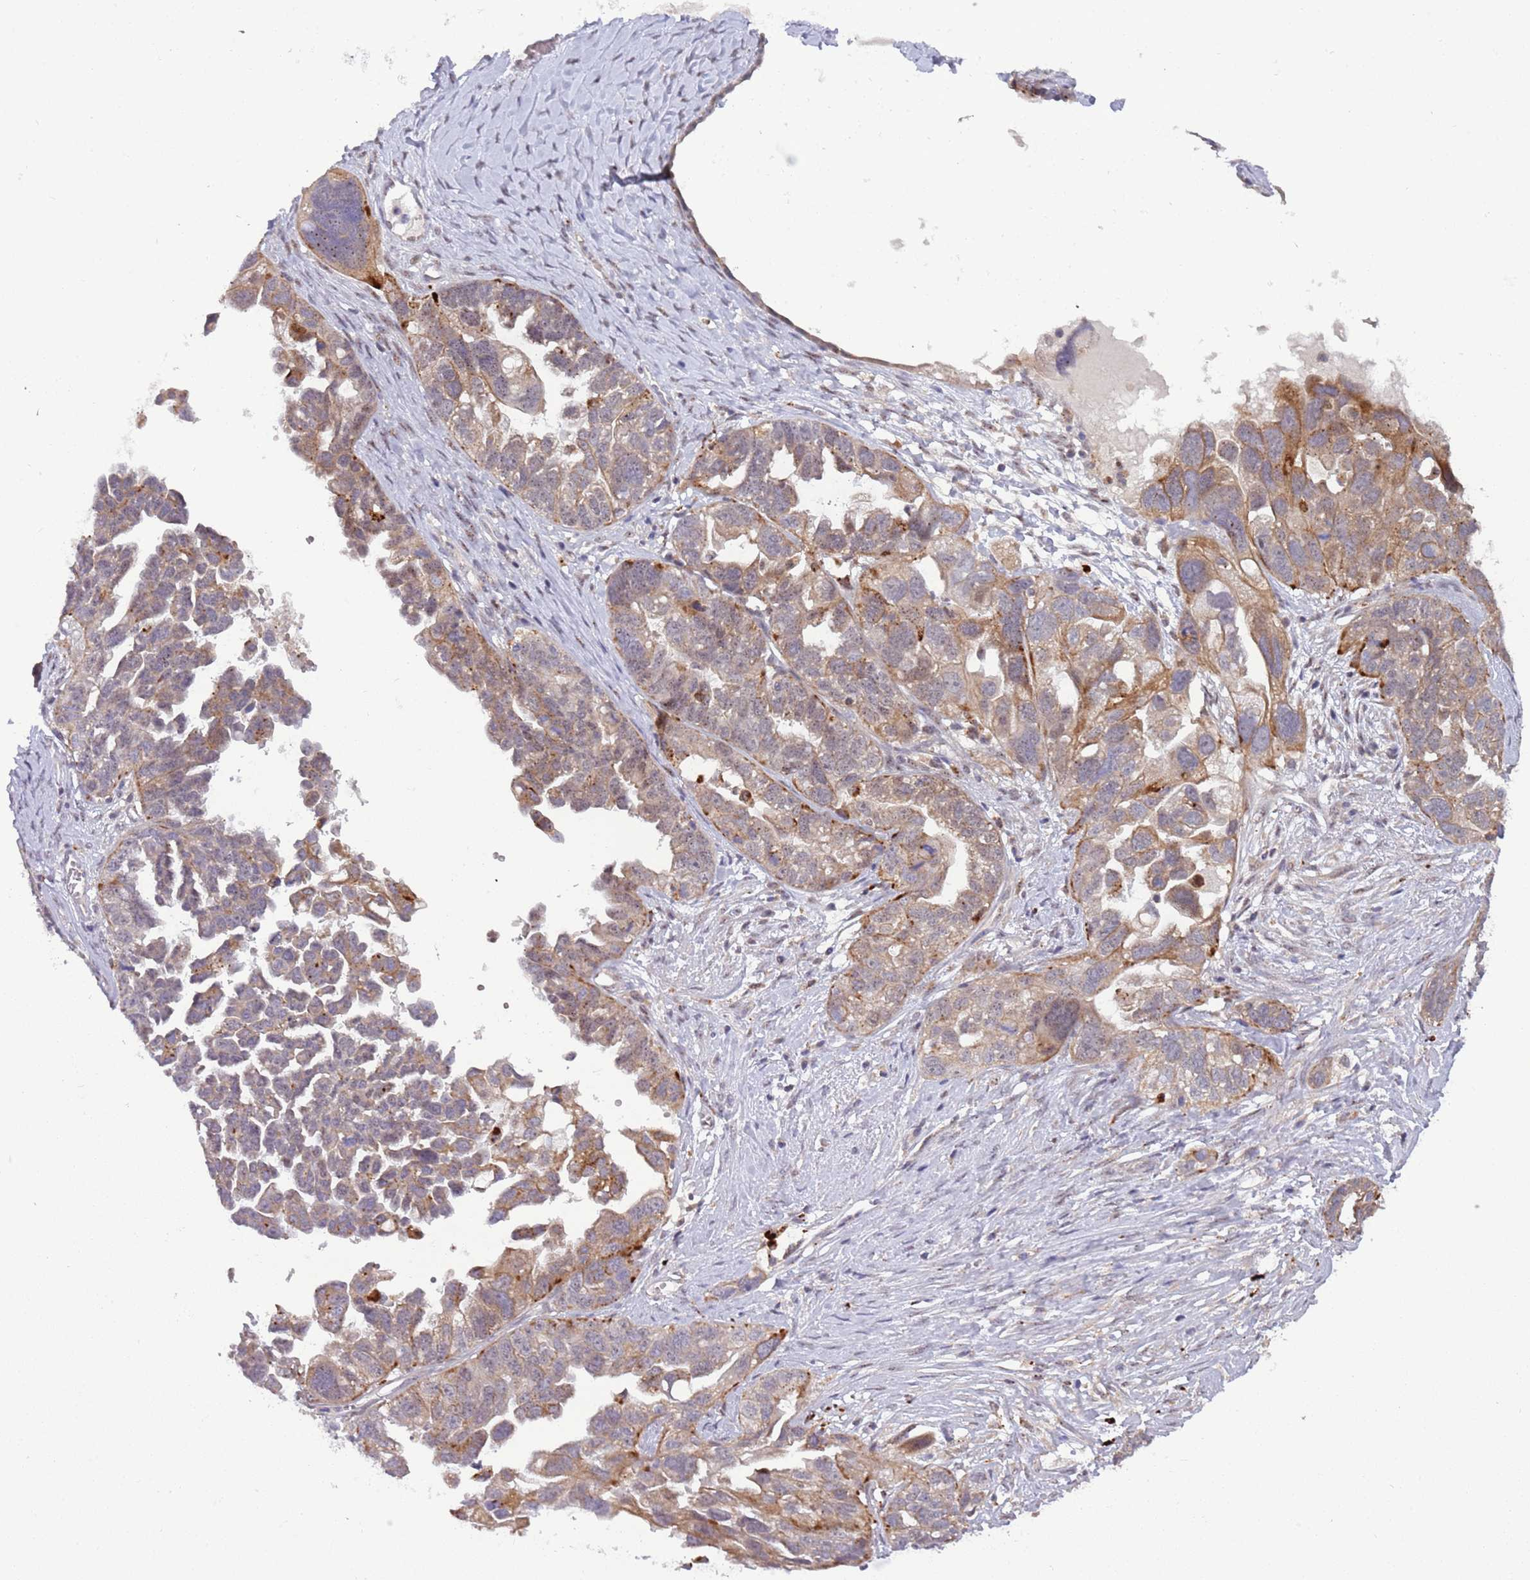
{"staining": {"intensity": "moderate", "quantity": "<25%", "location": "cytoplasmic/membranous"}, "tissue": "ovarian cancer", "cell_type": "Tumor cells", "image_type": "cancer", "snomed": [{"axis": "morphology", "description": "Cystadenocarcinoma, serous, NOS"}, {"axis": "topography", "description": "Ovary"}], "caption": "Protein analysis of ovarian serous cystadenocarcinoma tissue displays moderate cytoplasmic/membranous positivity in about <25% of tumor cells.", "gene": "TRIM27", "patient": {"sex": "female", "age": 79}}